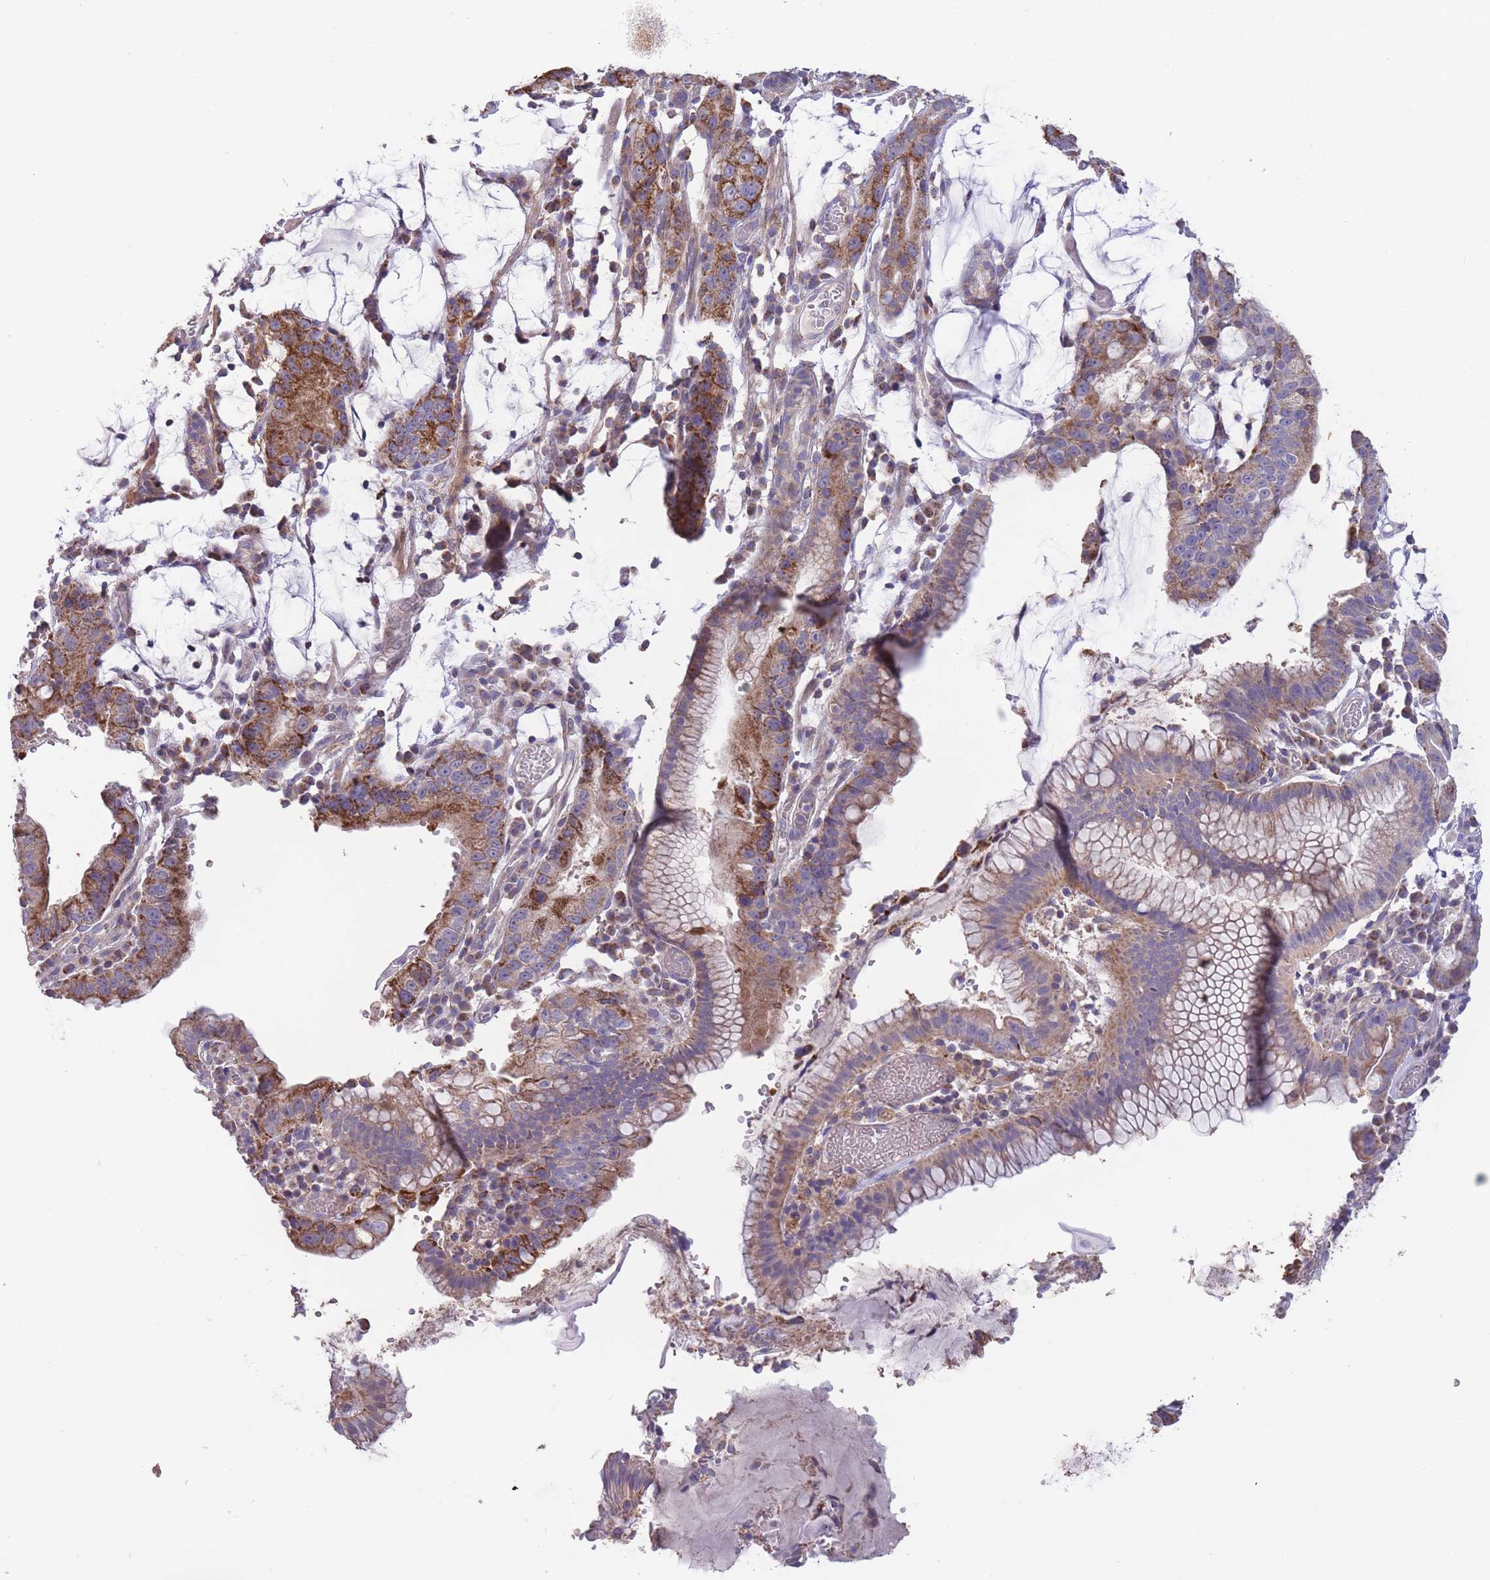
{"staining": {"intensity": "moderate", "quantity": ">75%", "location": "cytoplasmic/membranous"}, "tissue": "stomach cancer", "cell_type": "Tumor cells", "image_type": "cancer", "snomed": [{"axis": "morphology", "description": "Adenocarcinoma, NOS"}, {"axis": "topography", "description": "Stomach"}], "caption": "Stomach adenocarcinoma stained for a protein demonstrates moderate cytoplasmic/membranous positivity in tumor cells.", "gene": "SLC25A42", "patient": {"sex": "male", "age": 55}}